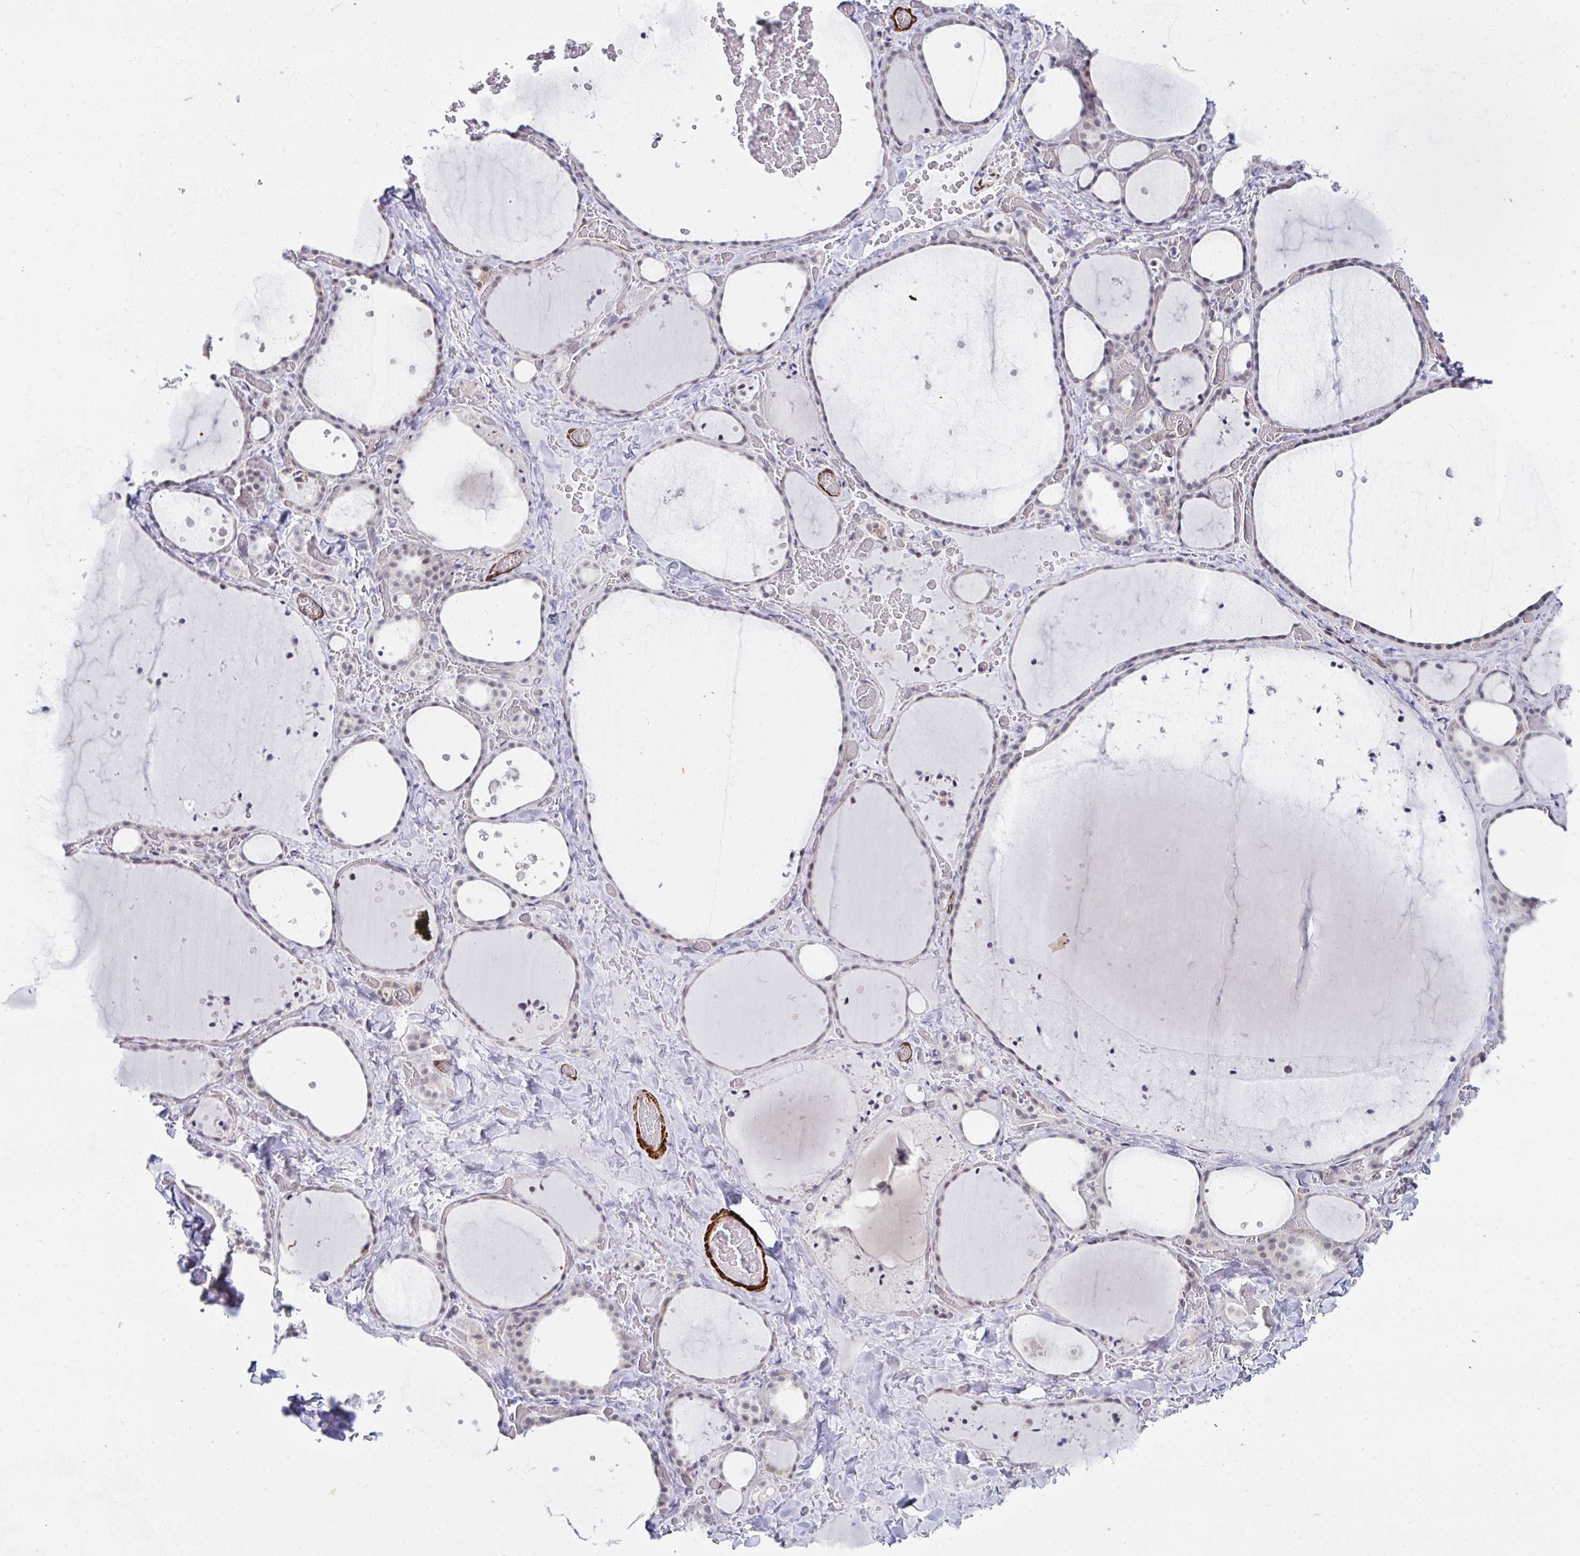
{"staining": {"intensity": "negative", "quantity": "none", "location": "none"}, "tissue": "thyroid gland", "cell_type": "Glandular cells", "image_type": "normal", "snomed": [{"axis": "morphology", "description": "Normal tissue, NOS"}, {"axis": "topography", "description": "Thyroid gland"}], "caption": "A micrograph of human thyroid gland is negative for staining in glandular cells. (DAB (3,3'-diaminobenzidine) IHC with hematoxylin counter stain).", "gene": "GINS2", "patient": {"sex": "female", "age": 36}}